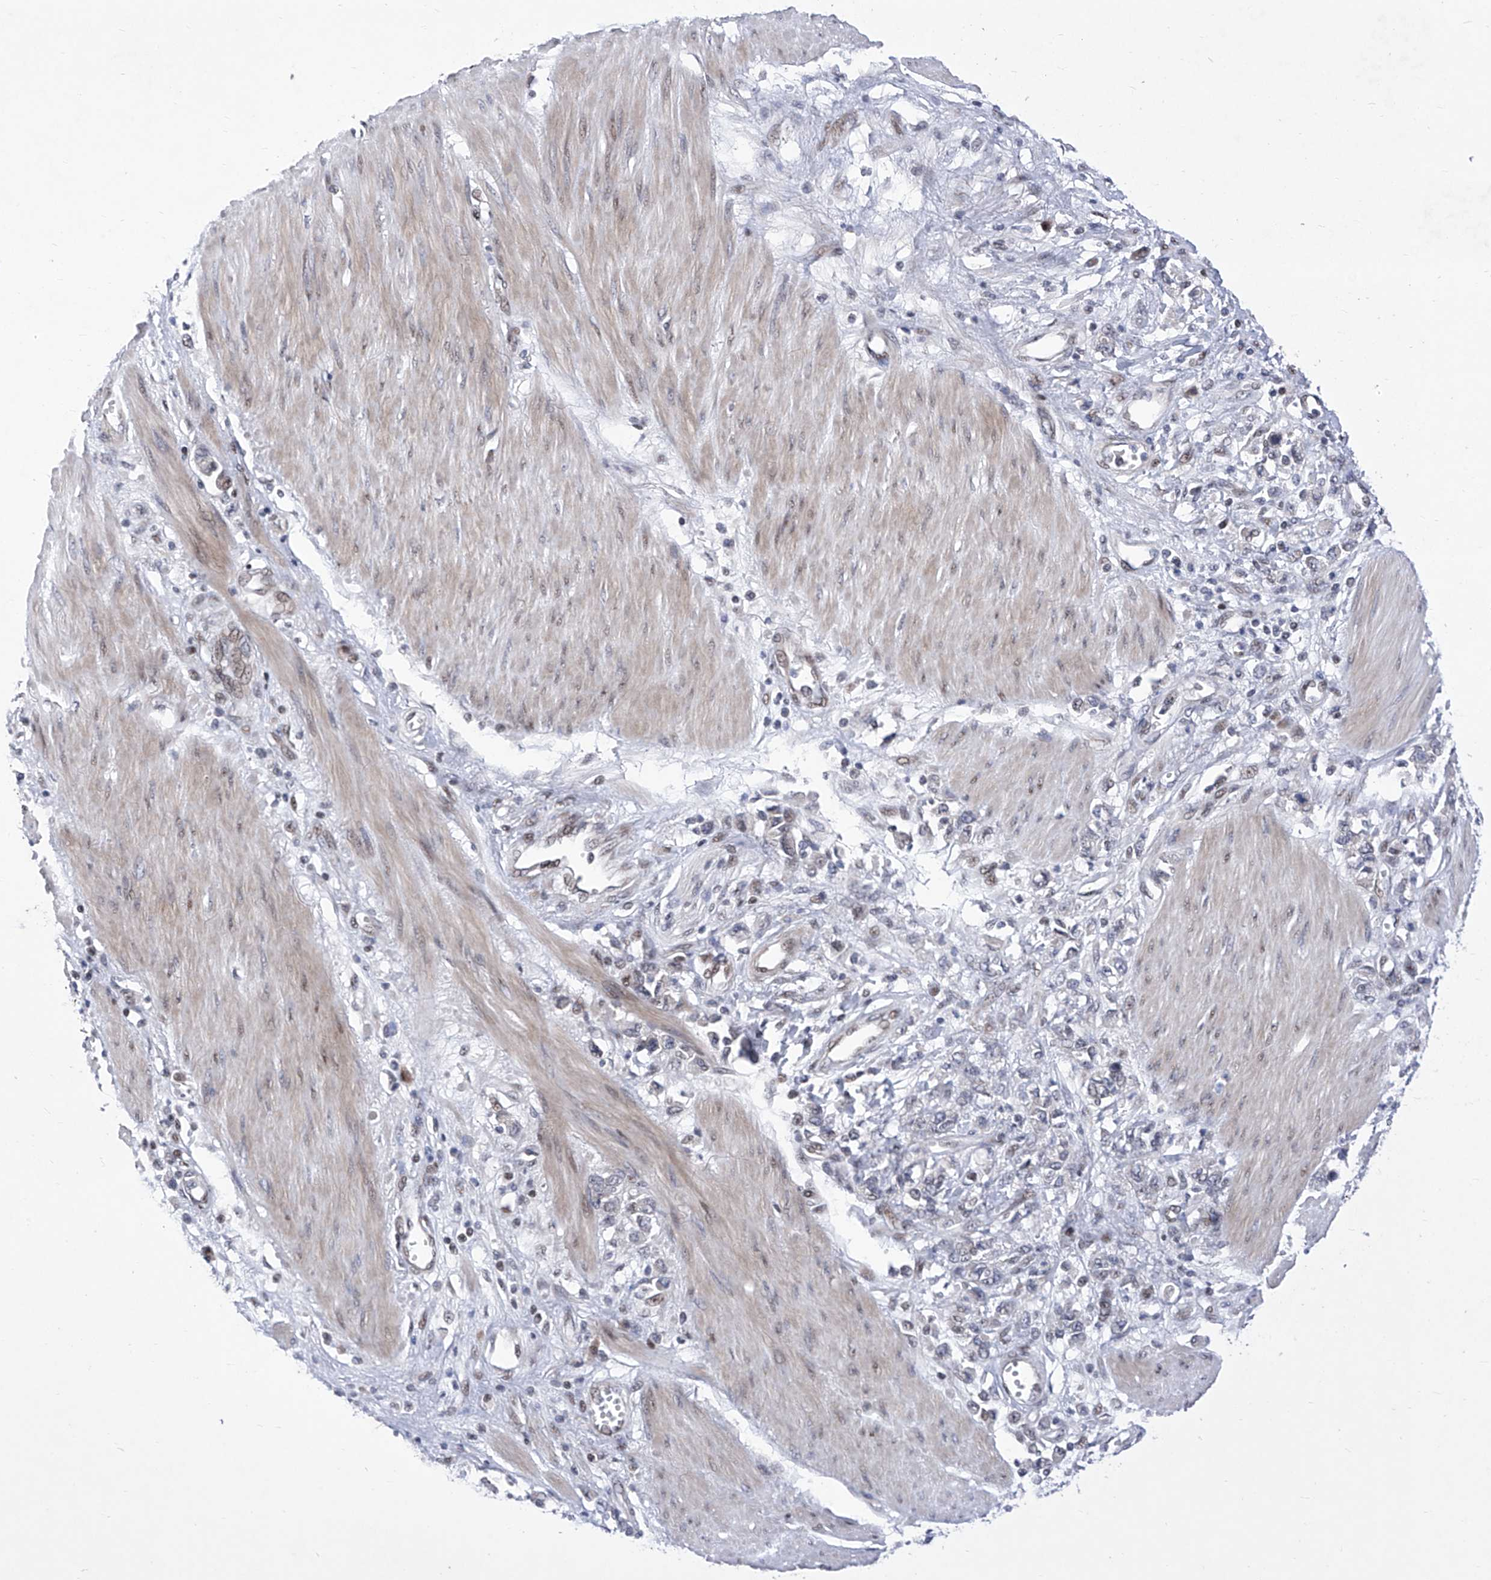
{"staining": {"intensity": "weak", "quantity": "<25%", "location": "nuclear"}, "tissue": "stomach cancer", "cell_type": "Tumor cells", "image_type": "cancer", "snomed": [{"axis": "morphology", "description": "Adenocarcinoma, NOS"}, {"axis": "topography", "description": "Stomach"}], "caption": "Human stomach cancer (adenocarcinoma) stained for a protein using immunohistochemistry (IHC) displays no positivity in tumor cells.", "gene": "NUFIP1", "patient": {"sex": "female", "age": 76}}